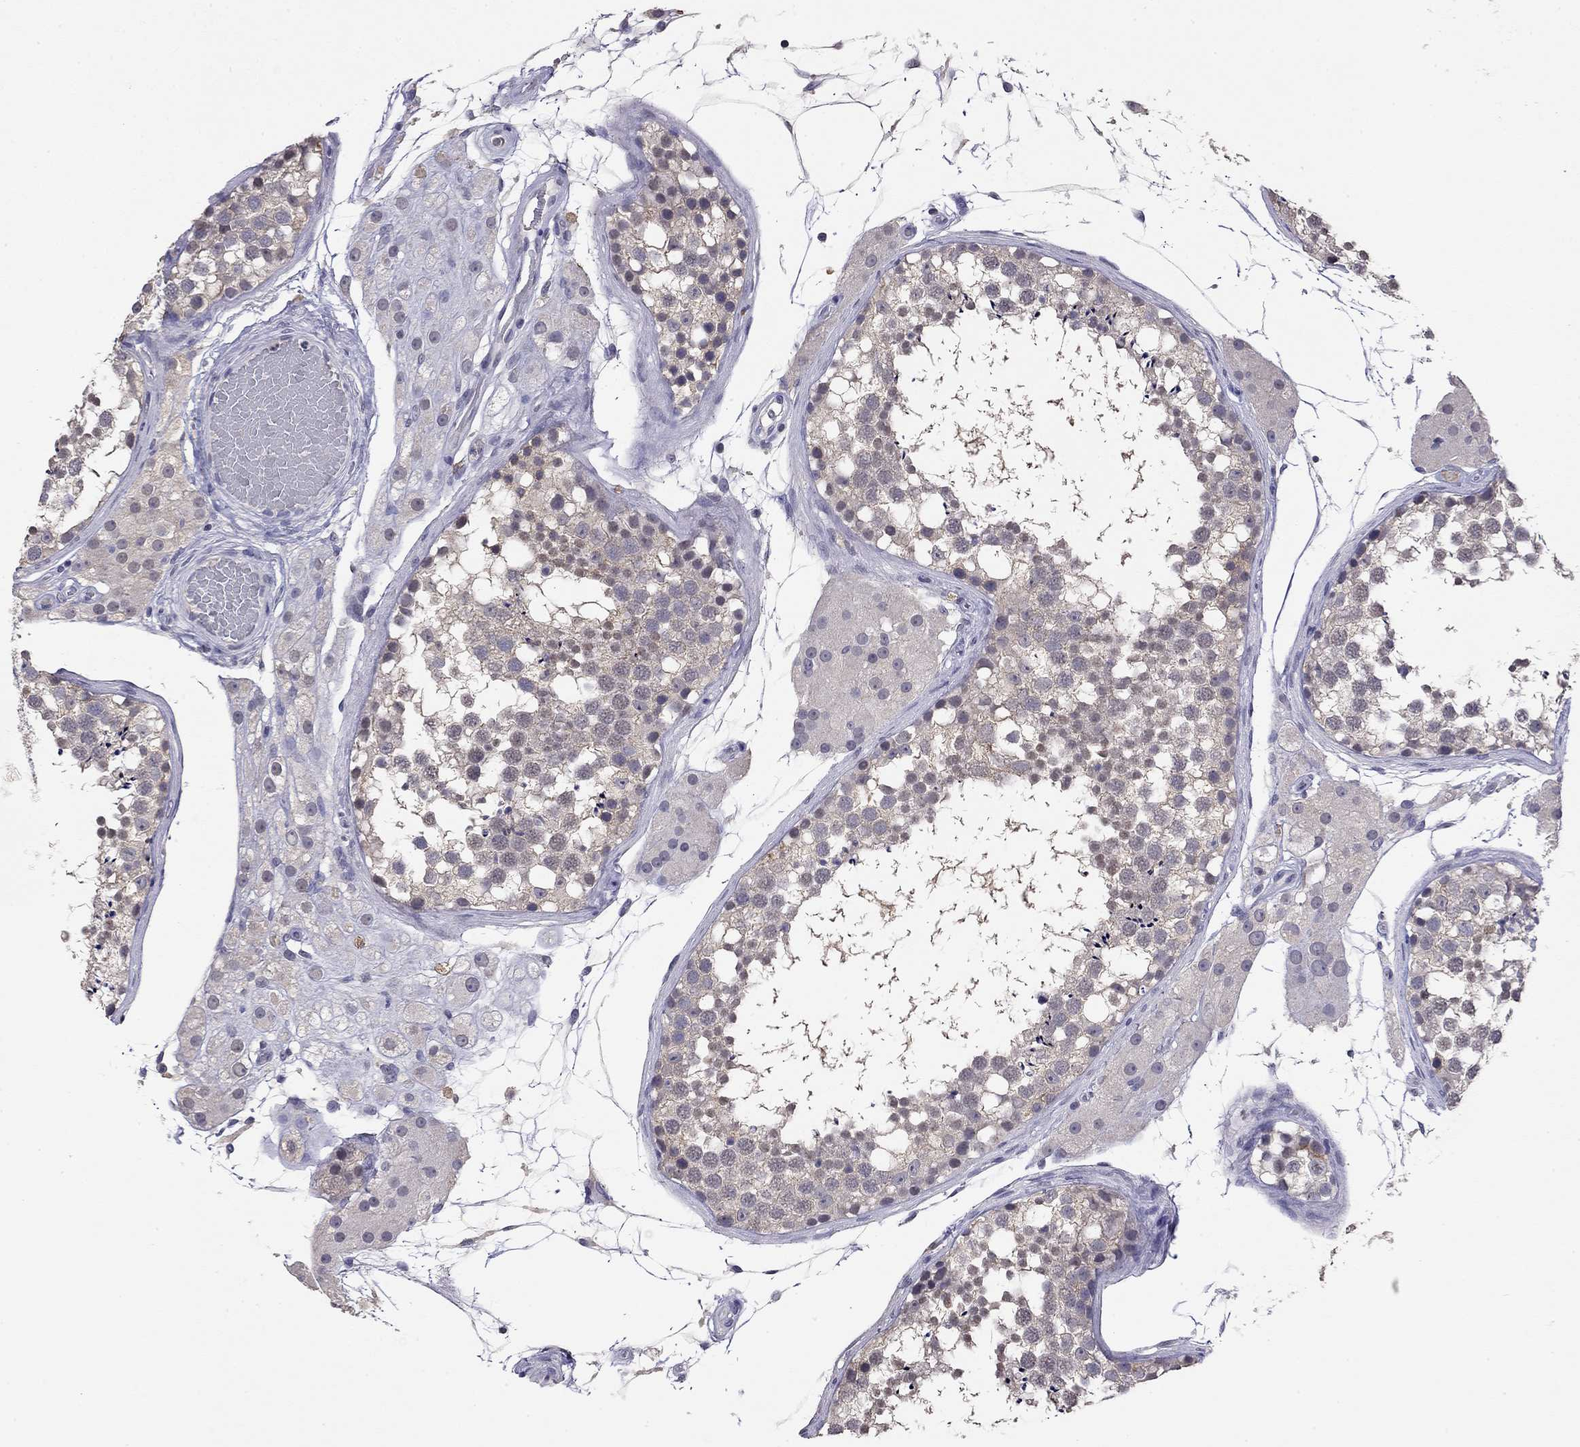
{"staining": {"intensity": "weak", "quantity": ">75%", "location": "cytoplasmic/membranous"}, "tissue": "testis", "cell_type": "Cells in seminiferous ducts", "image_type": "normal", "snomed": [{"axis": "morphology", "description": "Normal tissue, NOS"}, {"axis": "morphology", "description": "Seminoma, NOS"}, {"axis": "topography", "description": "Testis"}], "caption": "Brown immunohistochemical staining in benign human testis displays weak cytoplasmic/membranous staining in about >75% of cells in seminiferous ducts.", "gene": "WNK3", "patient": {"sex": "male", "age": 65}}